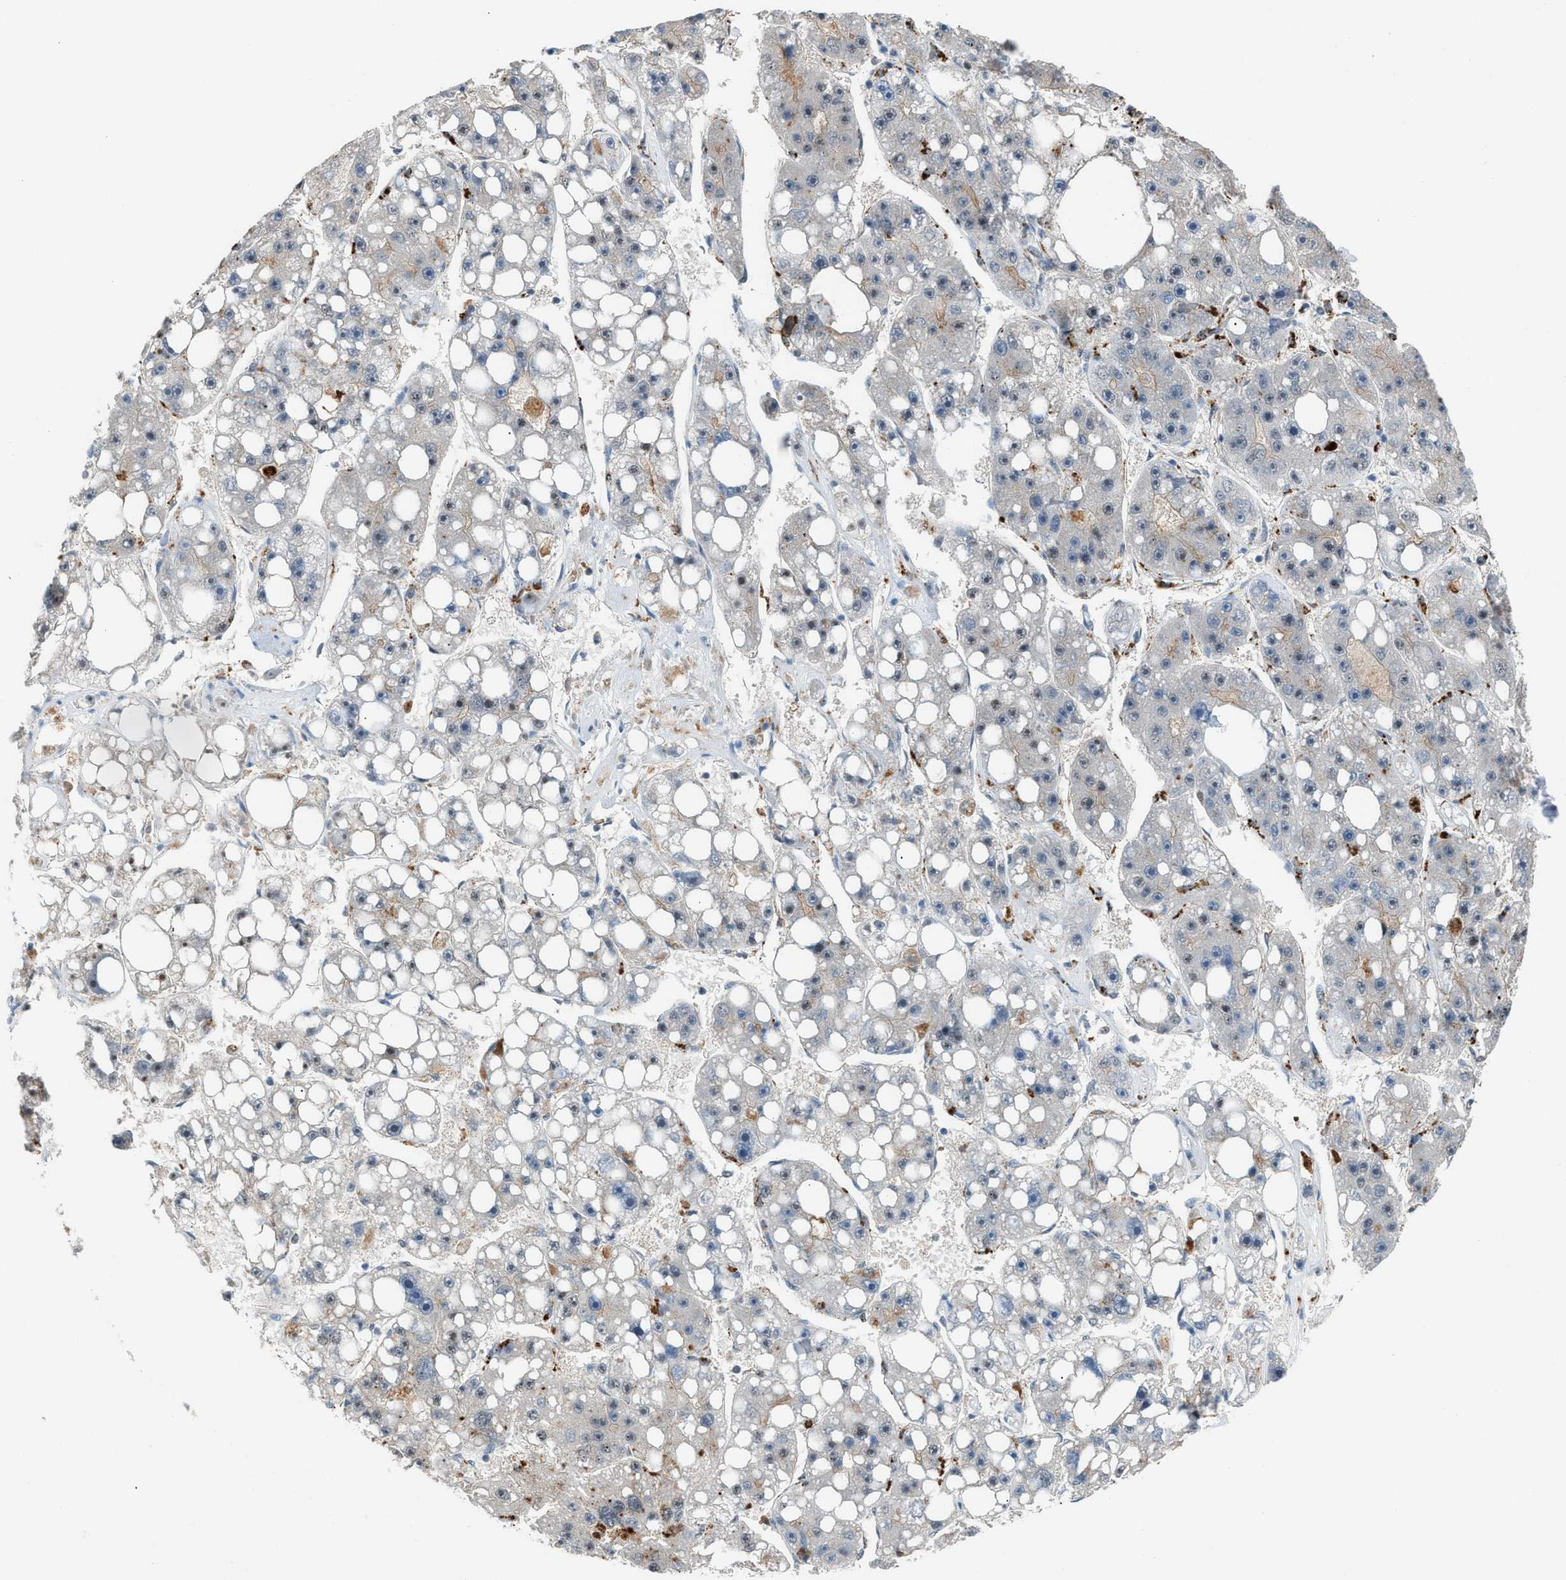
{"staining": {"intensity": "weak", "quantity": "<25%", "location": "nuclear"}, "tissue": "liver cancer", "cell_type": "Tumor cells", "image_type": "cancer", "snomed": [{"axis": "morphology", "description": "Carcinoma, Hepatocellular, NOS"}, {"axis": "topography", "description": "Liver"}], "caption": "Immunohistochemistry (IHC) histopathology image of liver hepatocellular carcinoma stained for a protein (brown), which displays no expression in tumor cells. The staining is performed using DAB (3,3'-diaminobenzidine) brown chromogen with nuclei counter-stained in using hematoxylin.", "gene": "CENPP", "patient": {"sex": "female", "age": 61}}